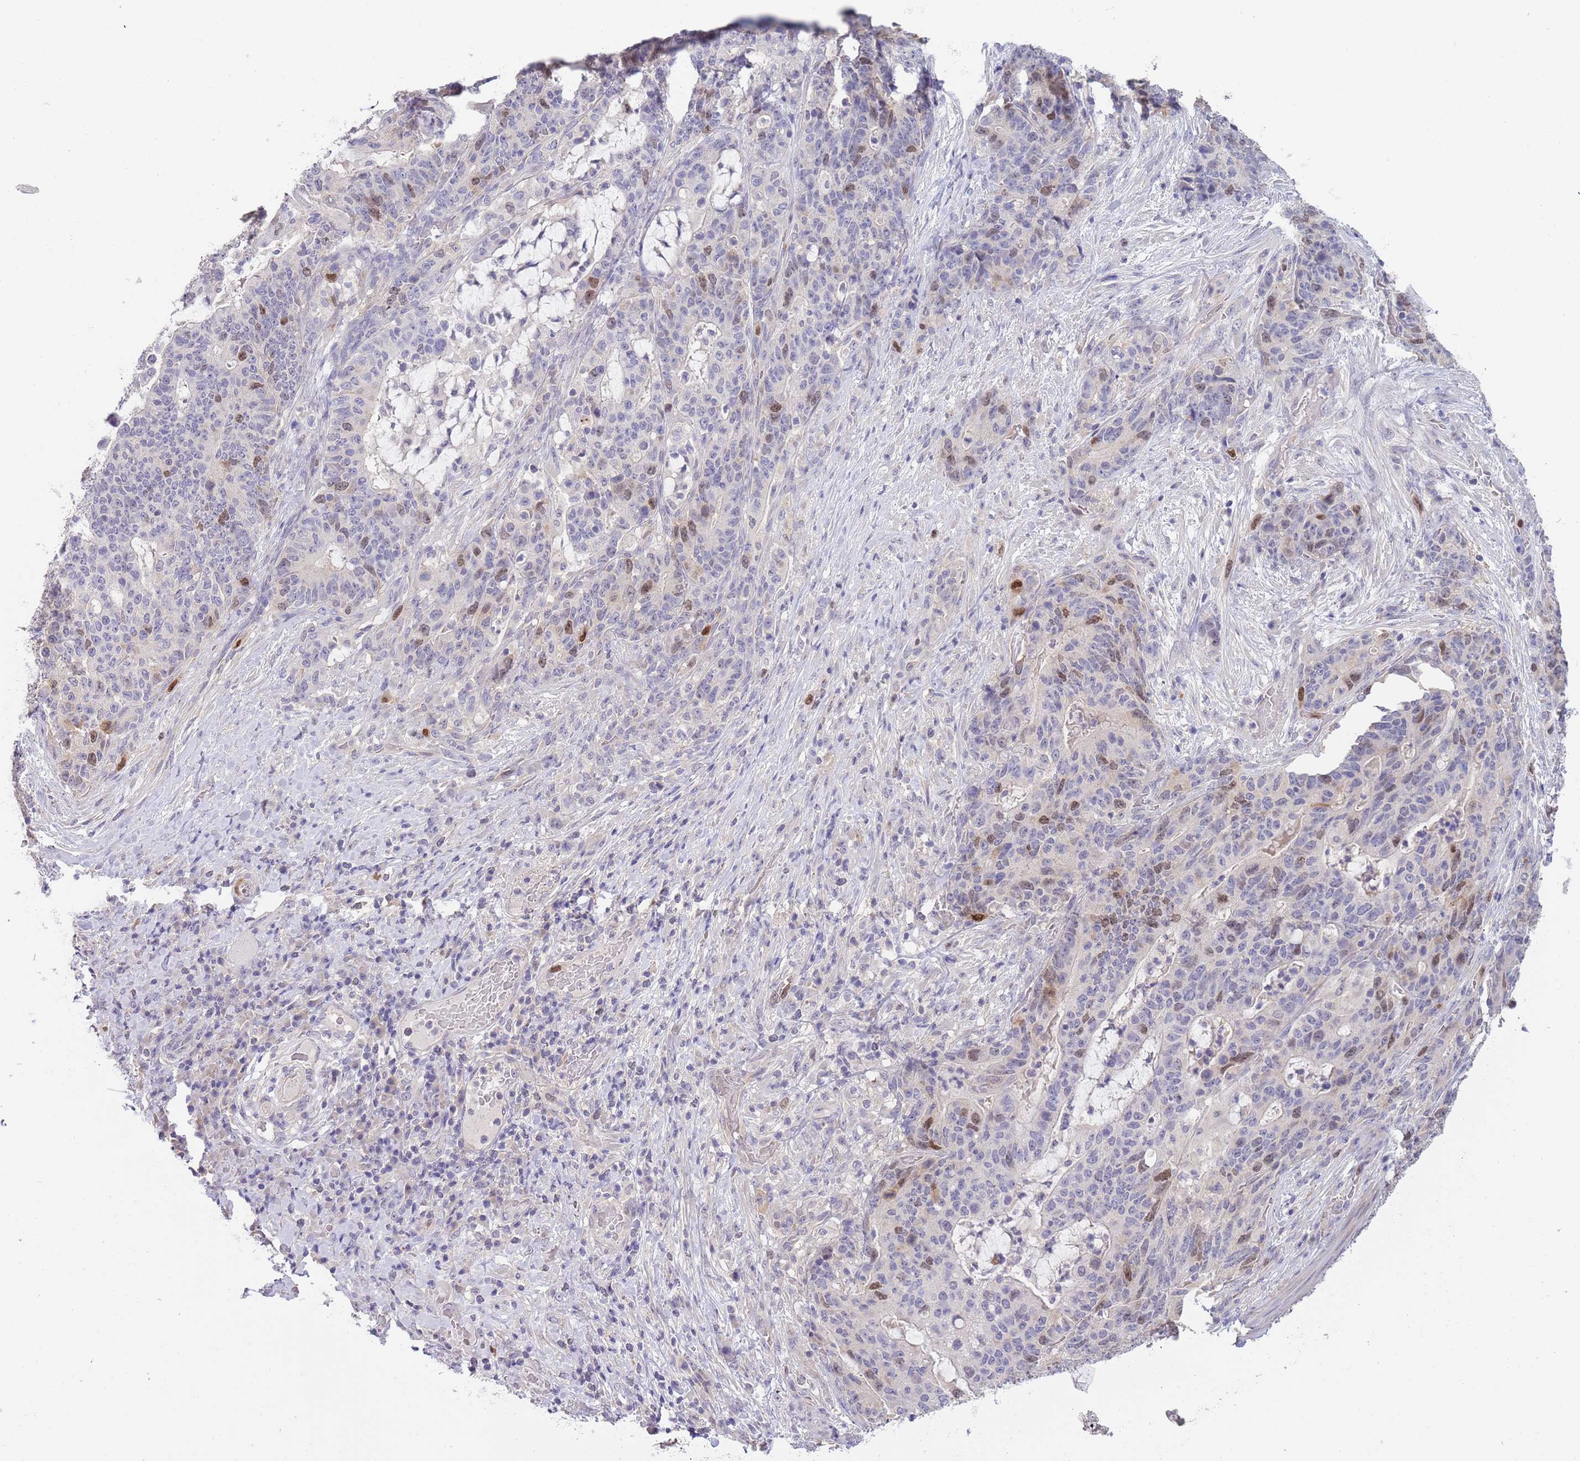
{"staining": {"intensity": "moderate", "quantity": "<25%", "location": "nuclear"}, "tissue": "stomach cancer", "cell_type": "Tumor cells", "image_type": "cancer", "snomed": [{"axis": "morphology", "description": "Normal tissue, NOS"}, {"axis": "morphology", "description": "Adenocarcinoma, NOS"}, {"axis": "topography", "description": "Stomach"}], "caption": "Immunohistochemistry (IHC) of human stomach adenocarcinoma demonstrates low levels of moderate nuclear positivity in approximately <25% of tumor cells.", "gene": "PIMREG", "patient": {"sex": "female", "age": 64}}